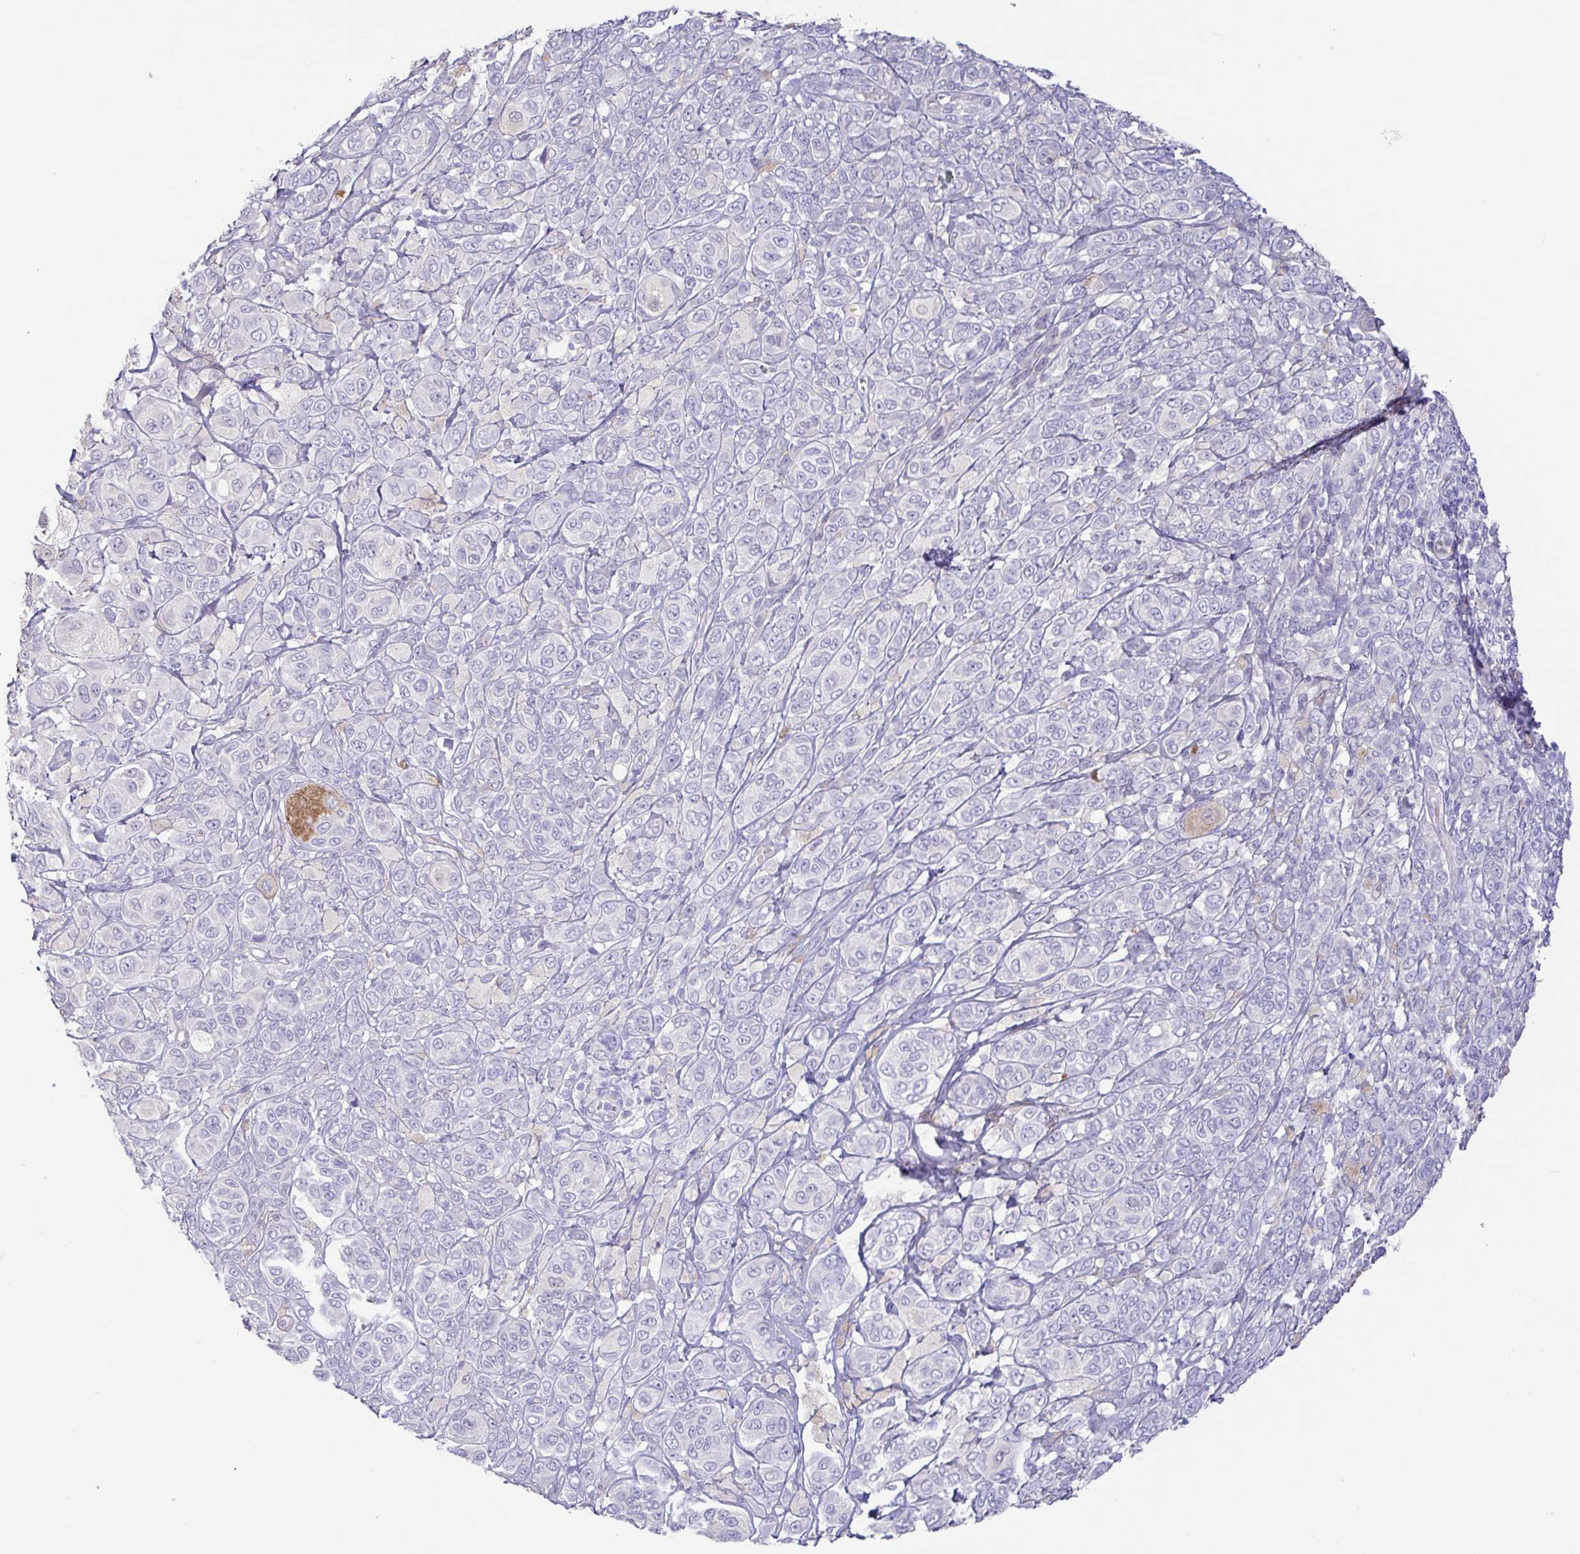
{"staining": {"intensity": "negative", "quantity": "none", "location": "none"}, "tissue": "melanoma", "cell_type": "Tumor cells", "image_type": "cancer", "snomed": [{"axis": "morphology", "description": "Malignant melanoma, NOS"}, {"axis": "topography", "description": "Skin"}], "caption": "This histopathology image is of malignant melanoma stained with IHC to label a protein in brown with the nuclei are counter-stained blue. There is no positivity in tumor cells. Brightfield microscopy of immunohistochemistry stained with DAB (brown) and hematoxylin (blue), captured at high magnification.", "gene": "PYGM", "patient": {"sex": "male", "age": 42}}